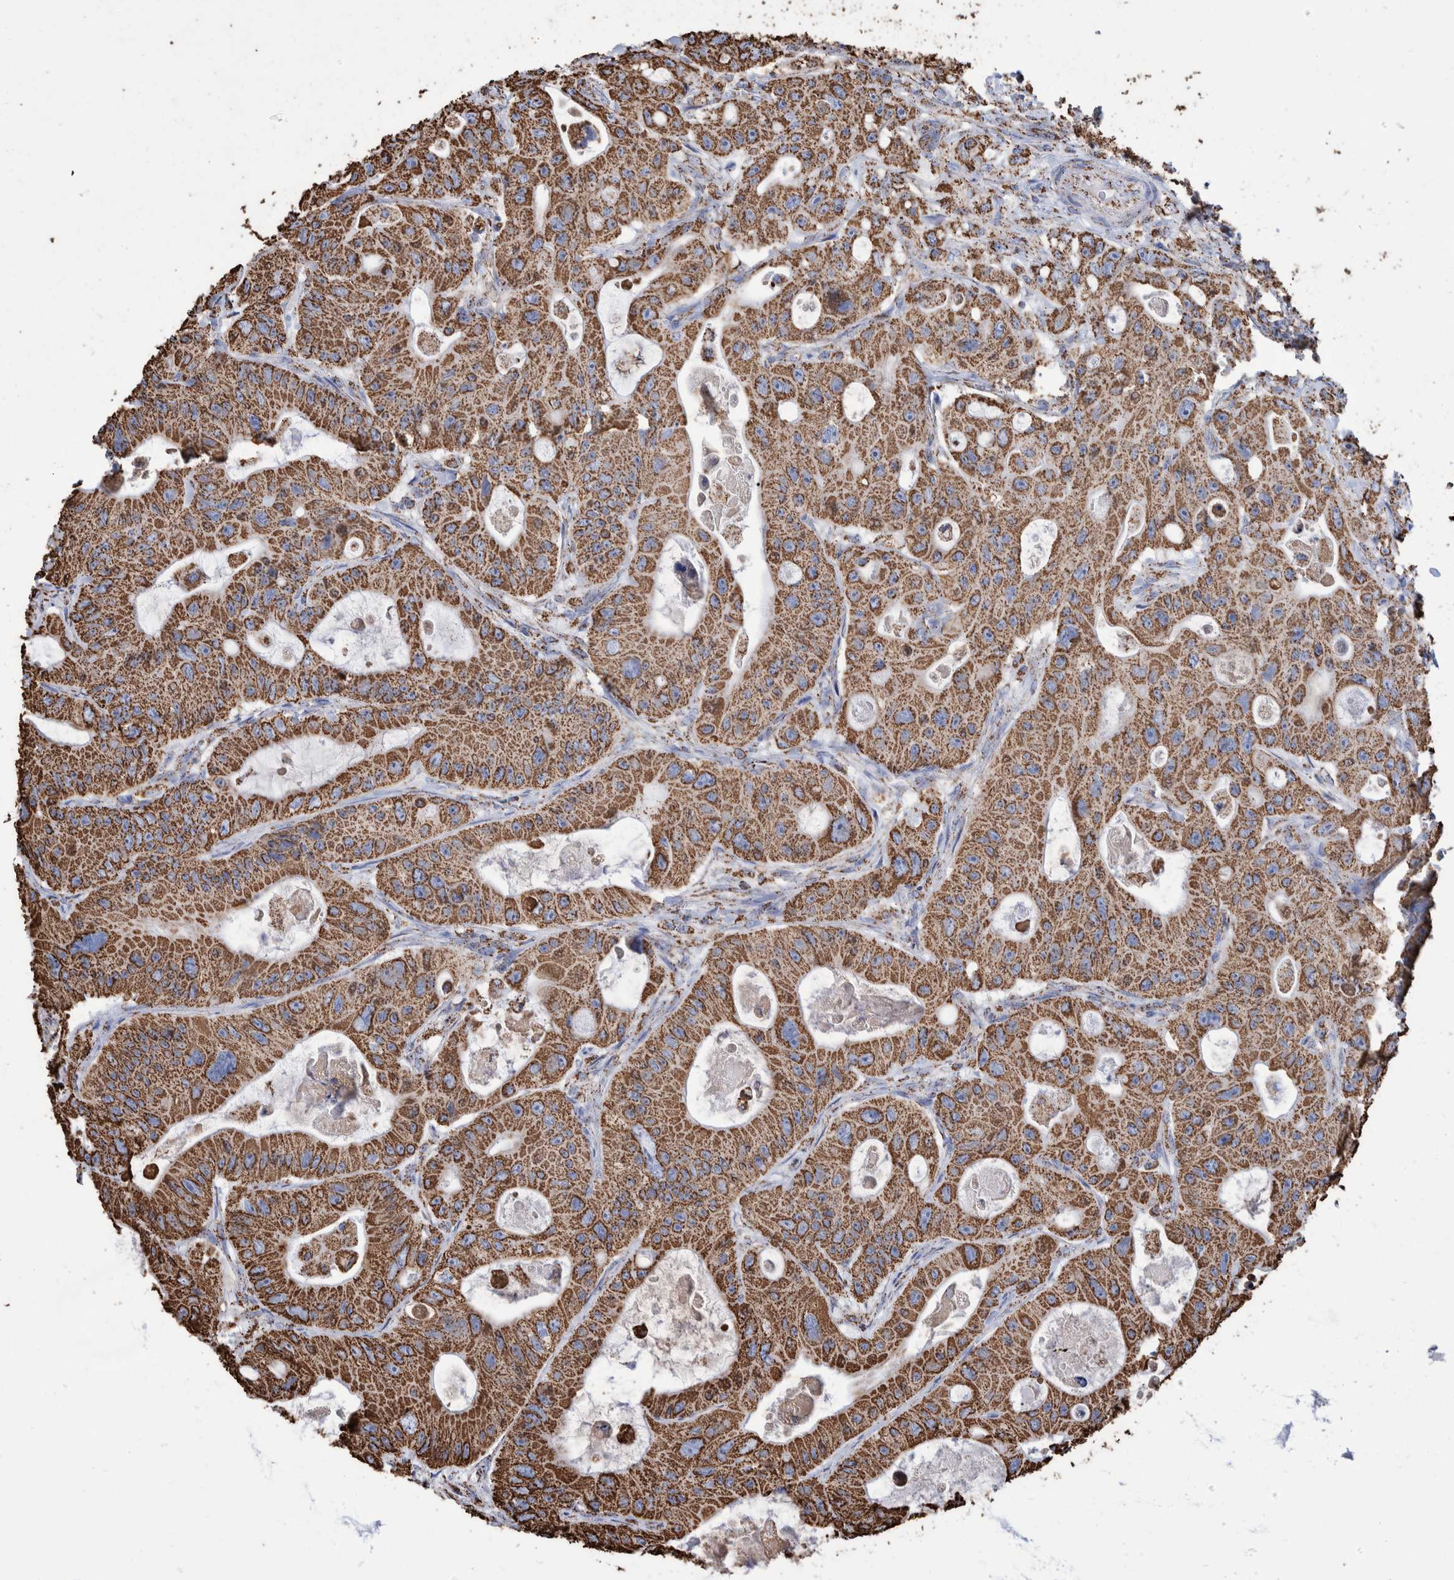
{"staining": {"intensity": "strong", "quantity": ">75%", "location": "cytoplasmic/membranous"}, "tissue": "colorectal cancer", "cell_type": "Tumor cells", "image_type": "cancer", "snomed": [{"axis": "morphology", "description": "Adenocarcinoma, NOS"}, {"axis": "topography", "description": "Colon"}], "caption": "Immunohistochemical staining of human colorectal cancer (adenocarcinoma) displays high levels of strong cytoplasmic/membranous protein expression in approximately >75% of tumor cells. The staining is performed using DAB (3,3'-diaminobenzidine) brown chromogen to label protein expression. The nuclei are counter-stained blue using hematoxylin.", "gene": "VPS26C", "patient": {"sex": "female", "age": 46}}